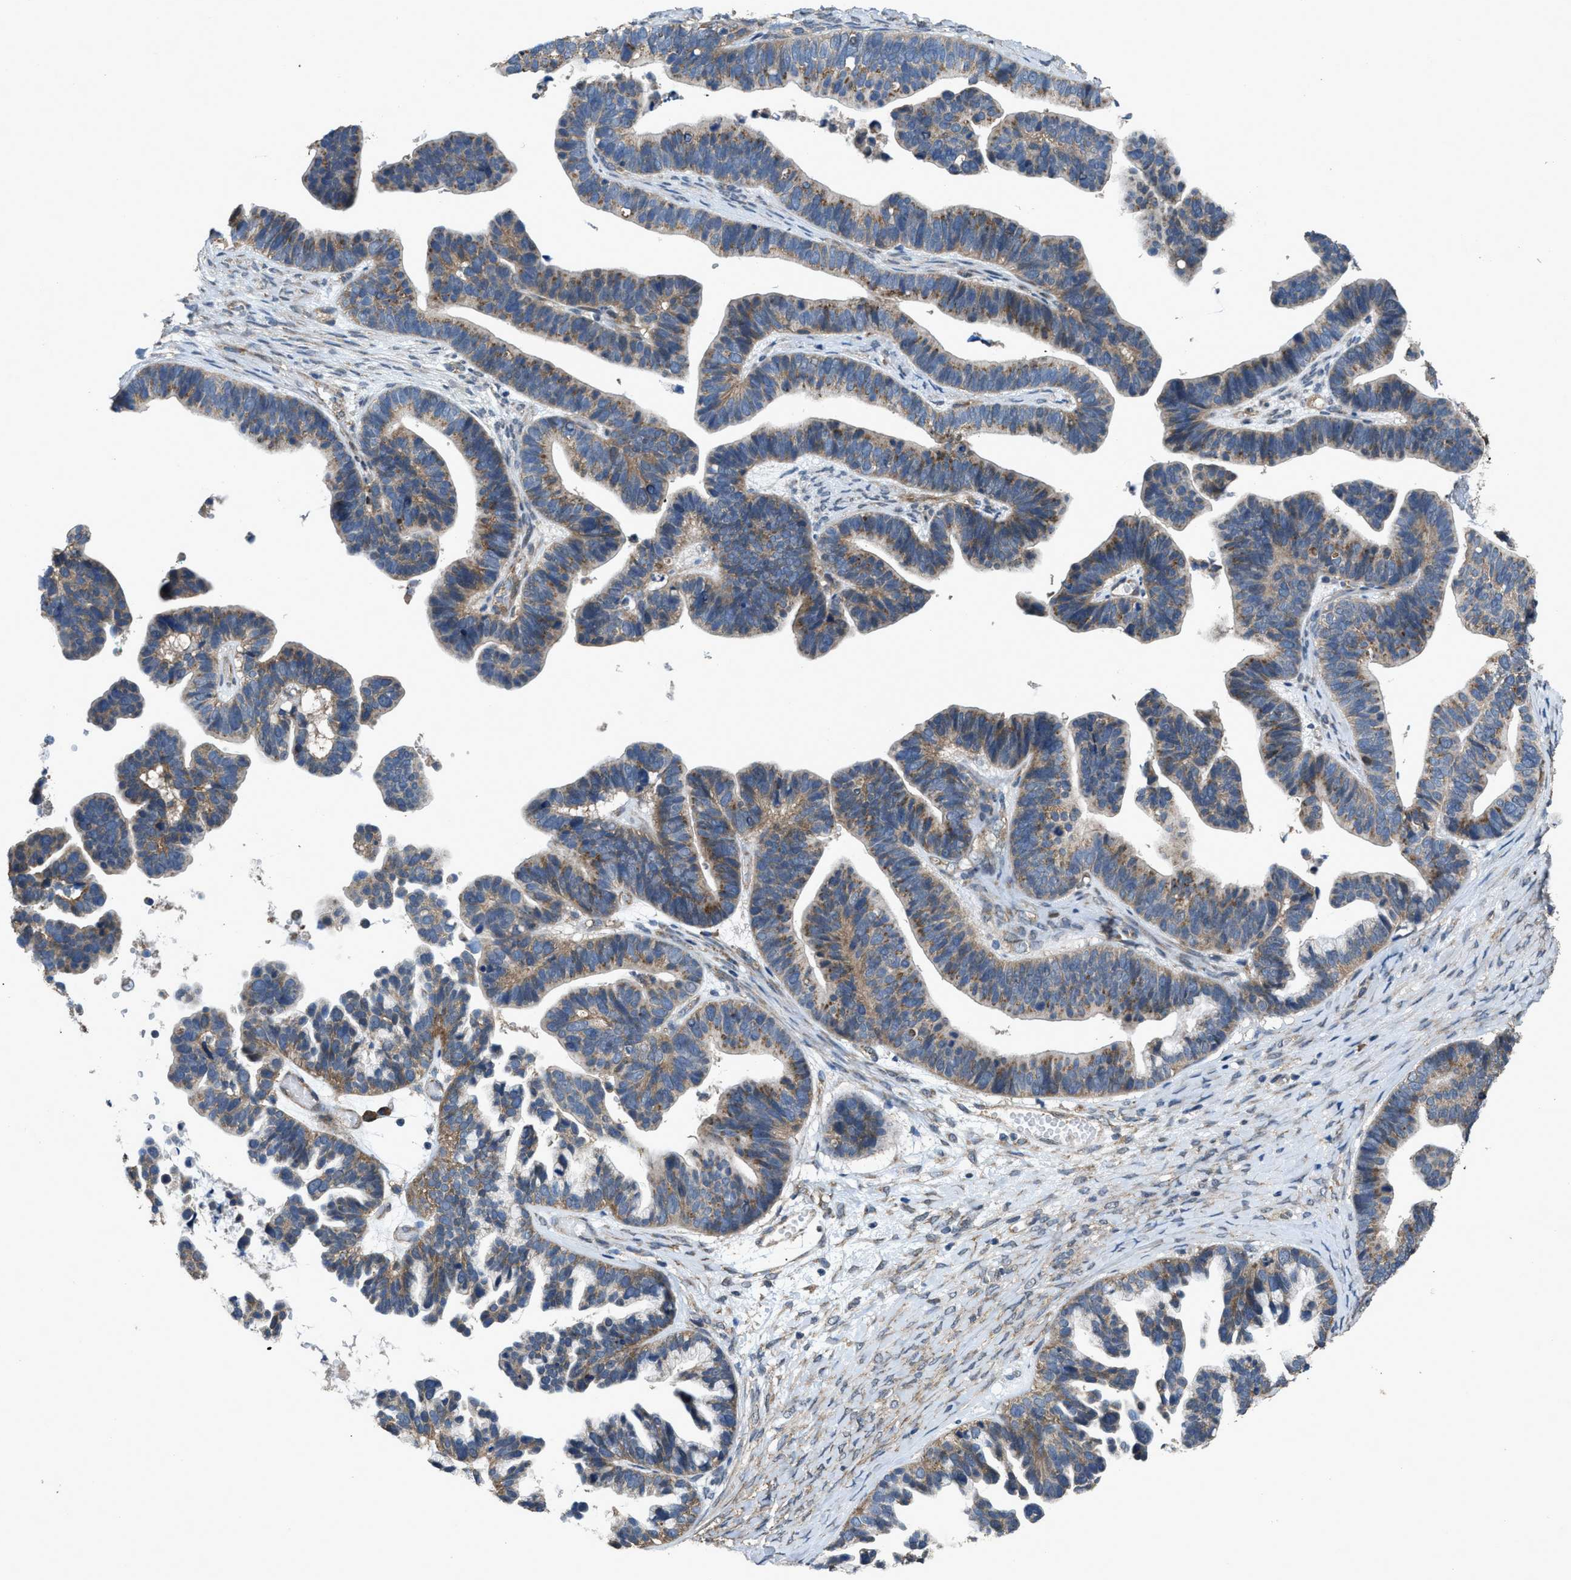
{"staining": {"intensity": "moderate", "quantity": "25%-75%", "location": "cytoplasmic/membranous"}, "tissue": "ovarian cancer", "cell_type": "Tumor cells", "image_type": "cancer", "snomed": [{"axis": "morphology", "description": "Cystadenocarcinoma, serous, NOS"}, {"axis": "topography", "description": "Ovary"}], "caption": "This image shows serous cystadenocarcinoma (ovarian) stained with IHC to label a protein in brown. The cytoplasmic/membranous of tumor cells show moderate positivity for the protein. Nuclei are counter-stained blue.", "gene": "ARL6", "patient": {"sex": "female", "age": 56}}